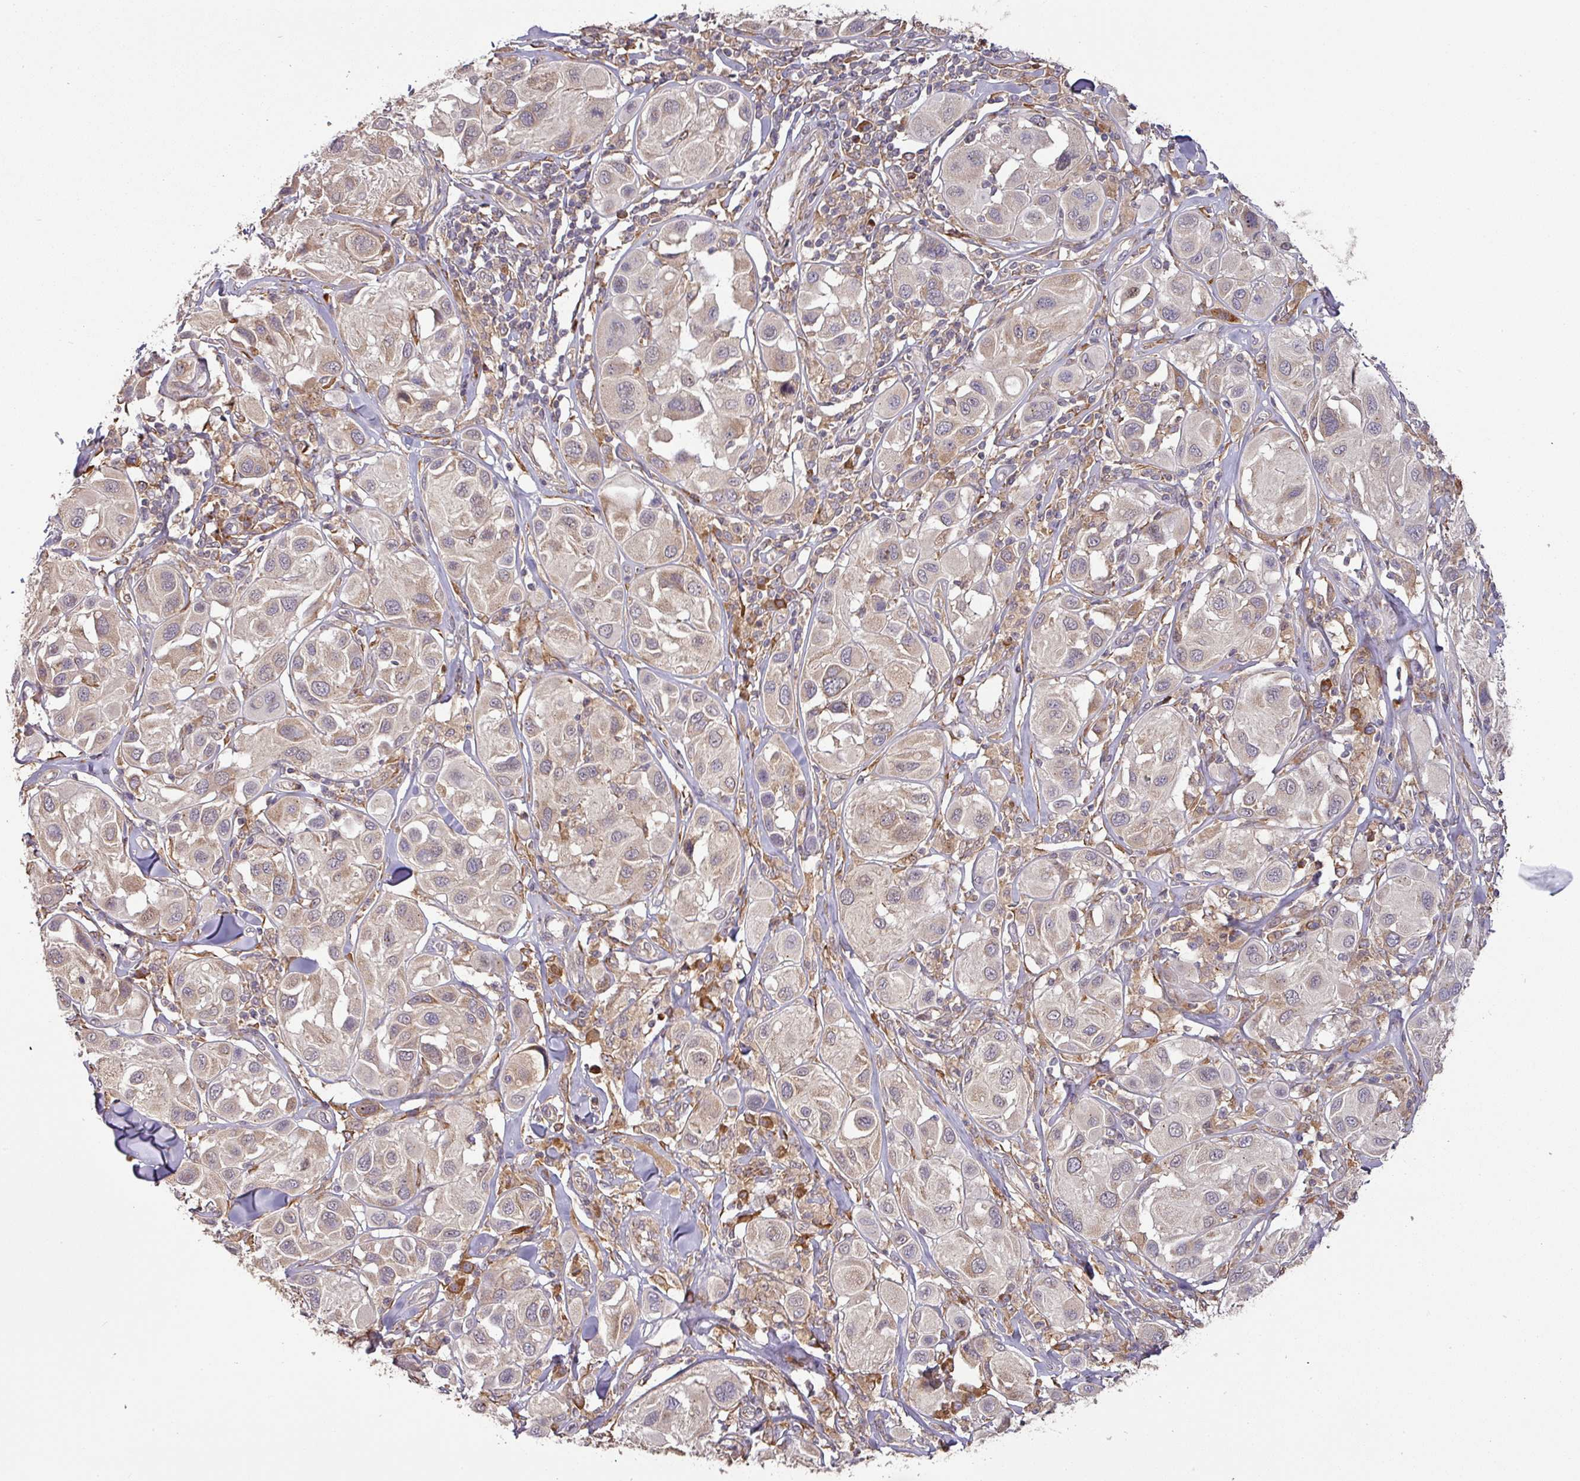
{"staining": {"intensity": "weak", "quantity": "25%-75%", "location": "cytoplasmic/membranous"}, "tissue": "melanoma", "cell_type": "Tumor cells", "image_type": "cancer", "snomed": [{"axis": "morphology", "description": "Malignant melanoma, Metastatic site"}, {"axis": "topography", "description": "Skin"}], "caption": "Tumor cells demonstrate weak cytoplasmic/membranous staining in approximately 25%-75% of cells in melanoma.", "gene": "GALP", "patient": {"sex": "male", "age": 41}}